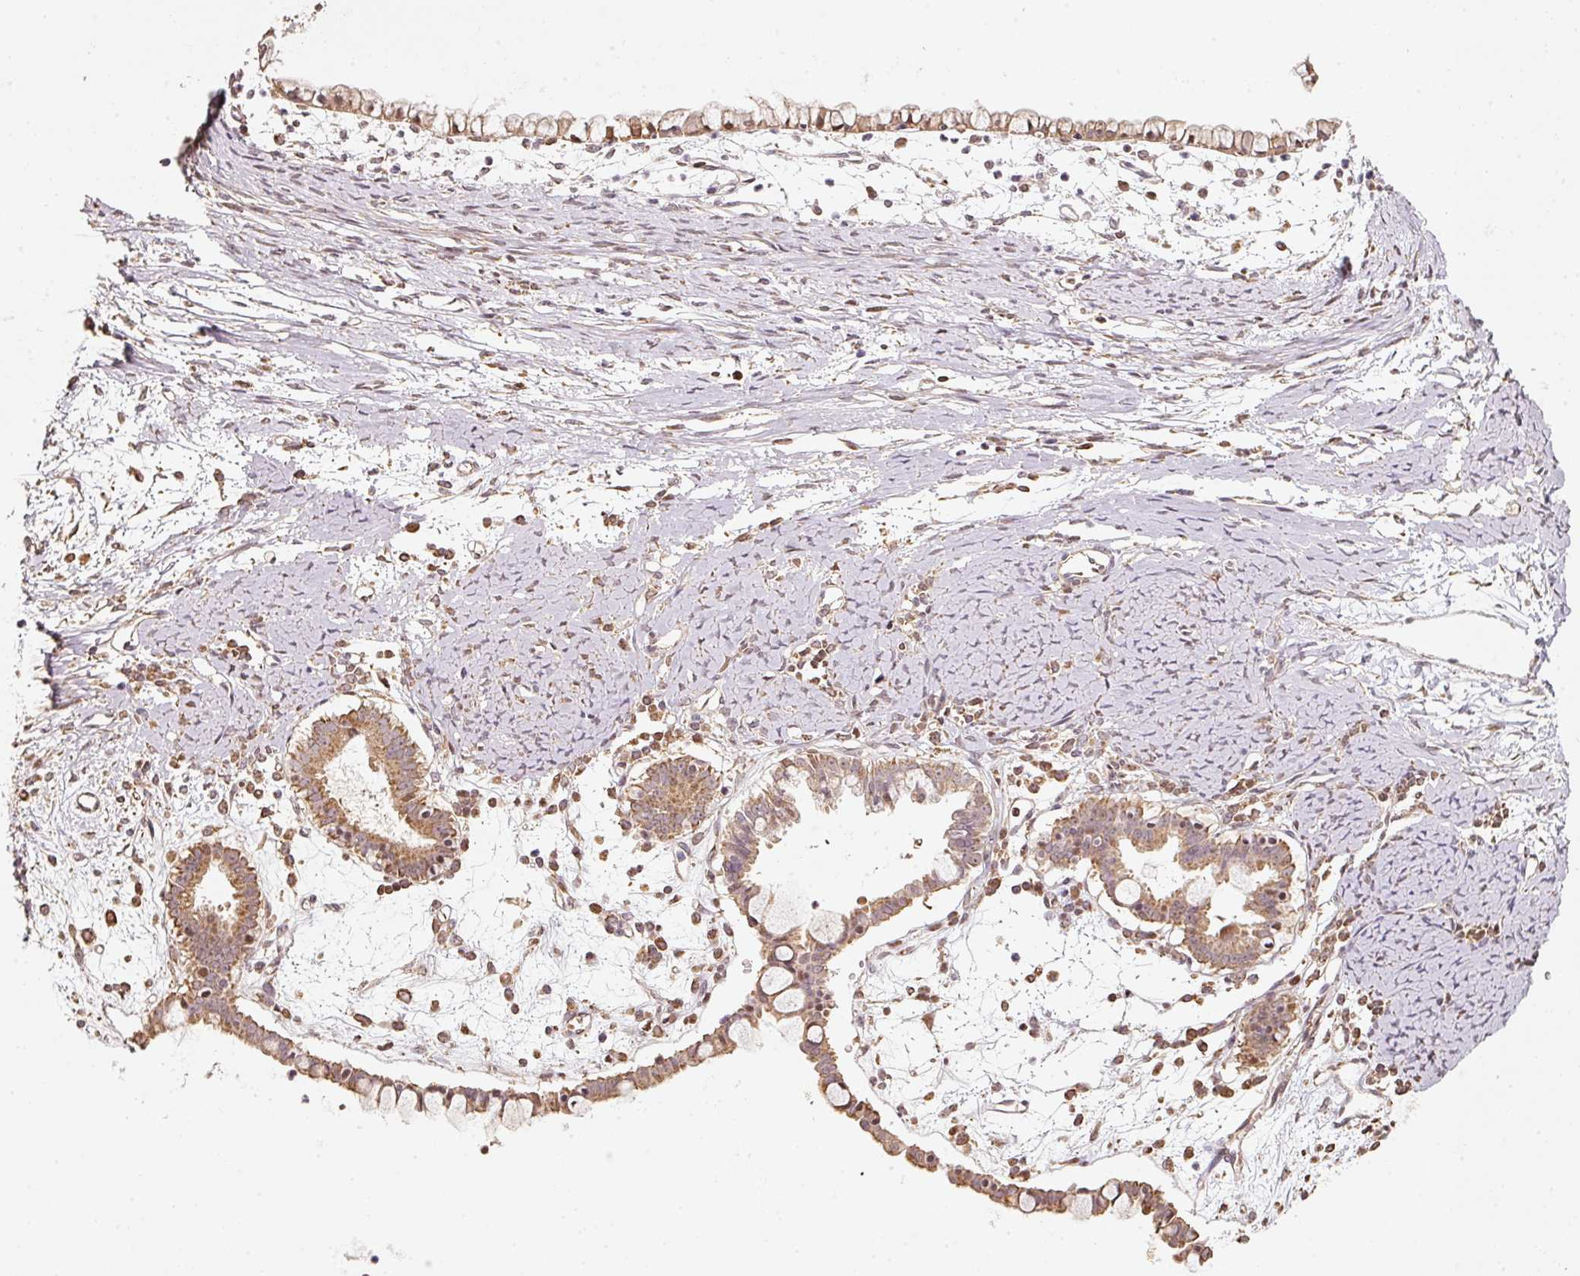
{"staining": {"intensity": "moderate", "quantity": ">75%", "location": "cytoplasmic/membranous"}, "tissue": "ovarian cancer", "cell_type": "Tumor cells", "image_type": "cancer", "snomed": [{"axis": "morphology", "description": "Cystadenocarcinoma, mucinous, NOS"}, {"axis": "topography", "description": "Ovary"}], "caption": "Ovarian cancer tissue shows moderate cytoplasmic/membranous positivity in approximately >75% of tumor cells, visualized by immunohistochemistry.", "gene": "RAB35", "patient": {"sex": "female", "age": 61}}